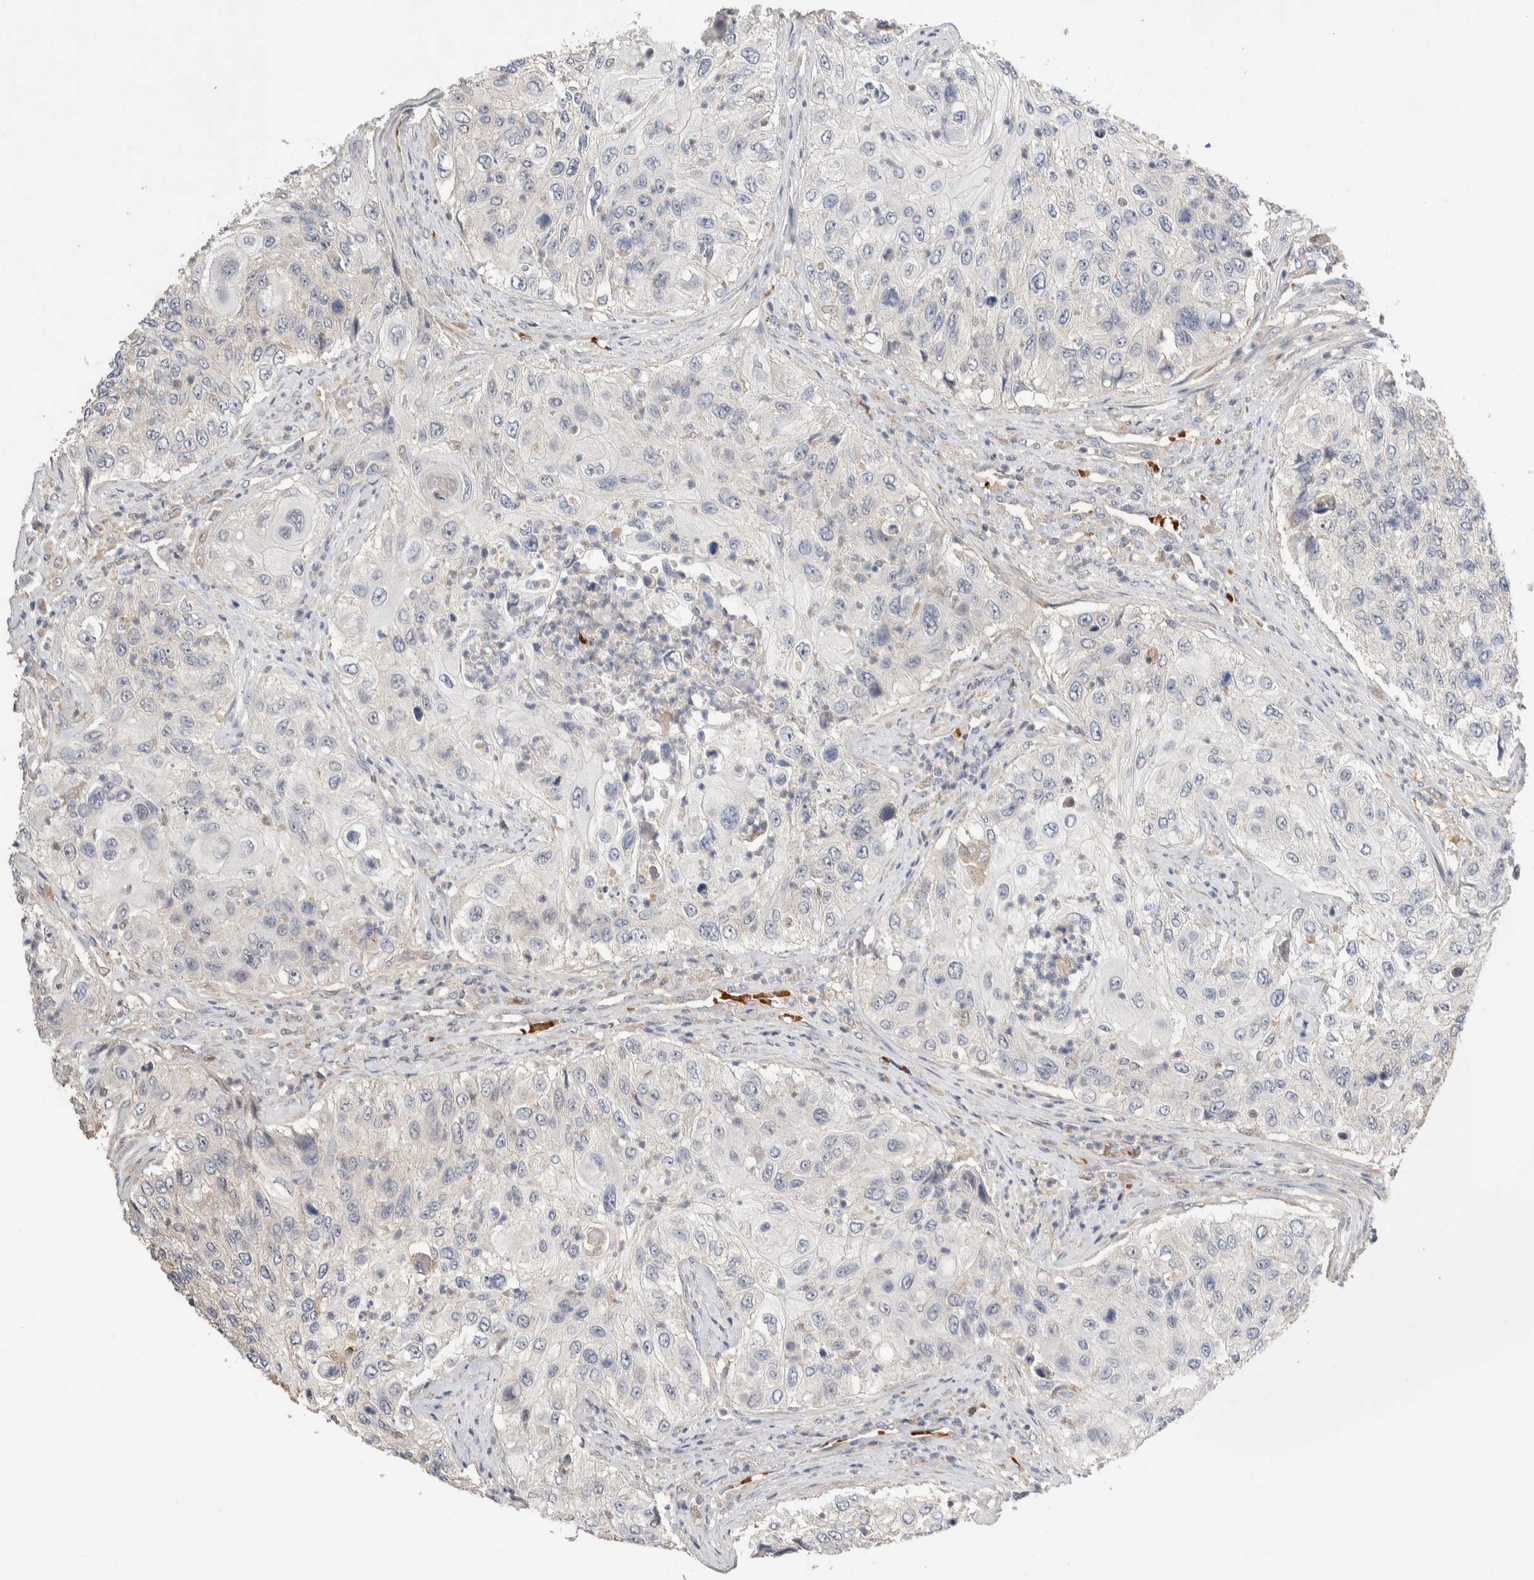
{"staining": {"intensity": "negative", "quantity": "none", "location": "none"}, "tissue": "urothelial cancer", "cell_type": "Tumor cells", "image_type": "cancer", "snomed": [{"axis": "morphology", "description": "Urothelial carcinoma, High grade"}, {"axis": "topography", "description": "Urinary bladder"}], "caption": "There is no significant positivity in tumor cells of high-grade urothelial carcinoma.", "gene": "WDR91", "patient": {"sex": "female", "age": 60}}